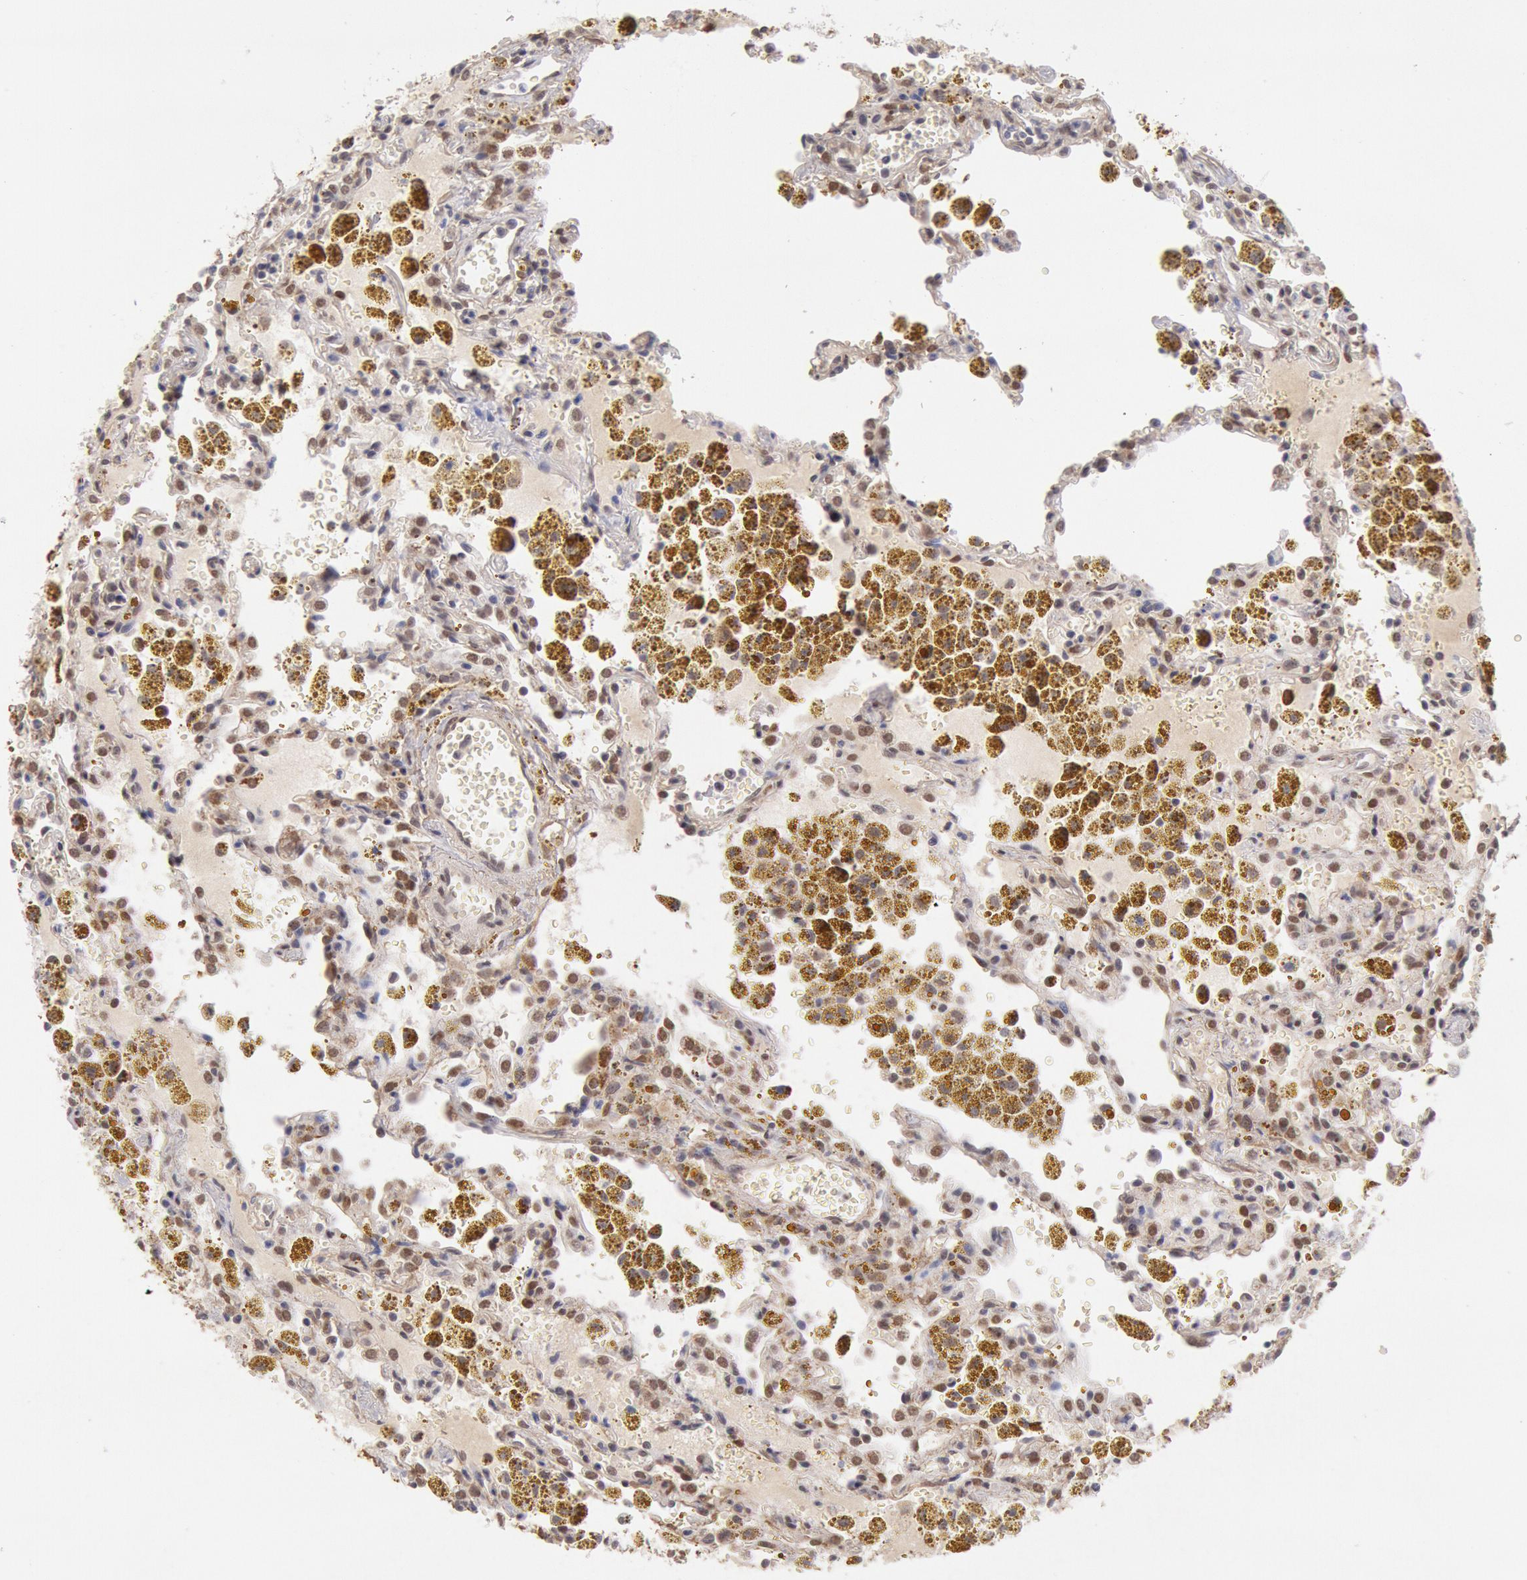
{"staining": {"intensity": "moderate", "quantity": ">75%", "location": "nuclear"}, "tissue": "carcinoid", "cell_type": "Tumor cells", "image_type": "cancer", "snomed": [{"axis": "morphology", "description": "Carcinoid, malignant, NOS"}, {"axis": "topography", "description": "Bronchus"}], "caption": "Human carcinoid stained for a protein (brown) reveals moderate nuclear positive positivity in about >75% of tumor cells.", "gene": "CDKN2B", "patient": {"sex": "male", "age": 55}}